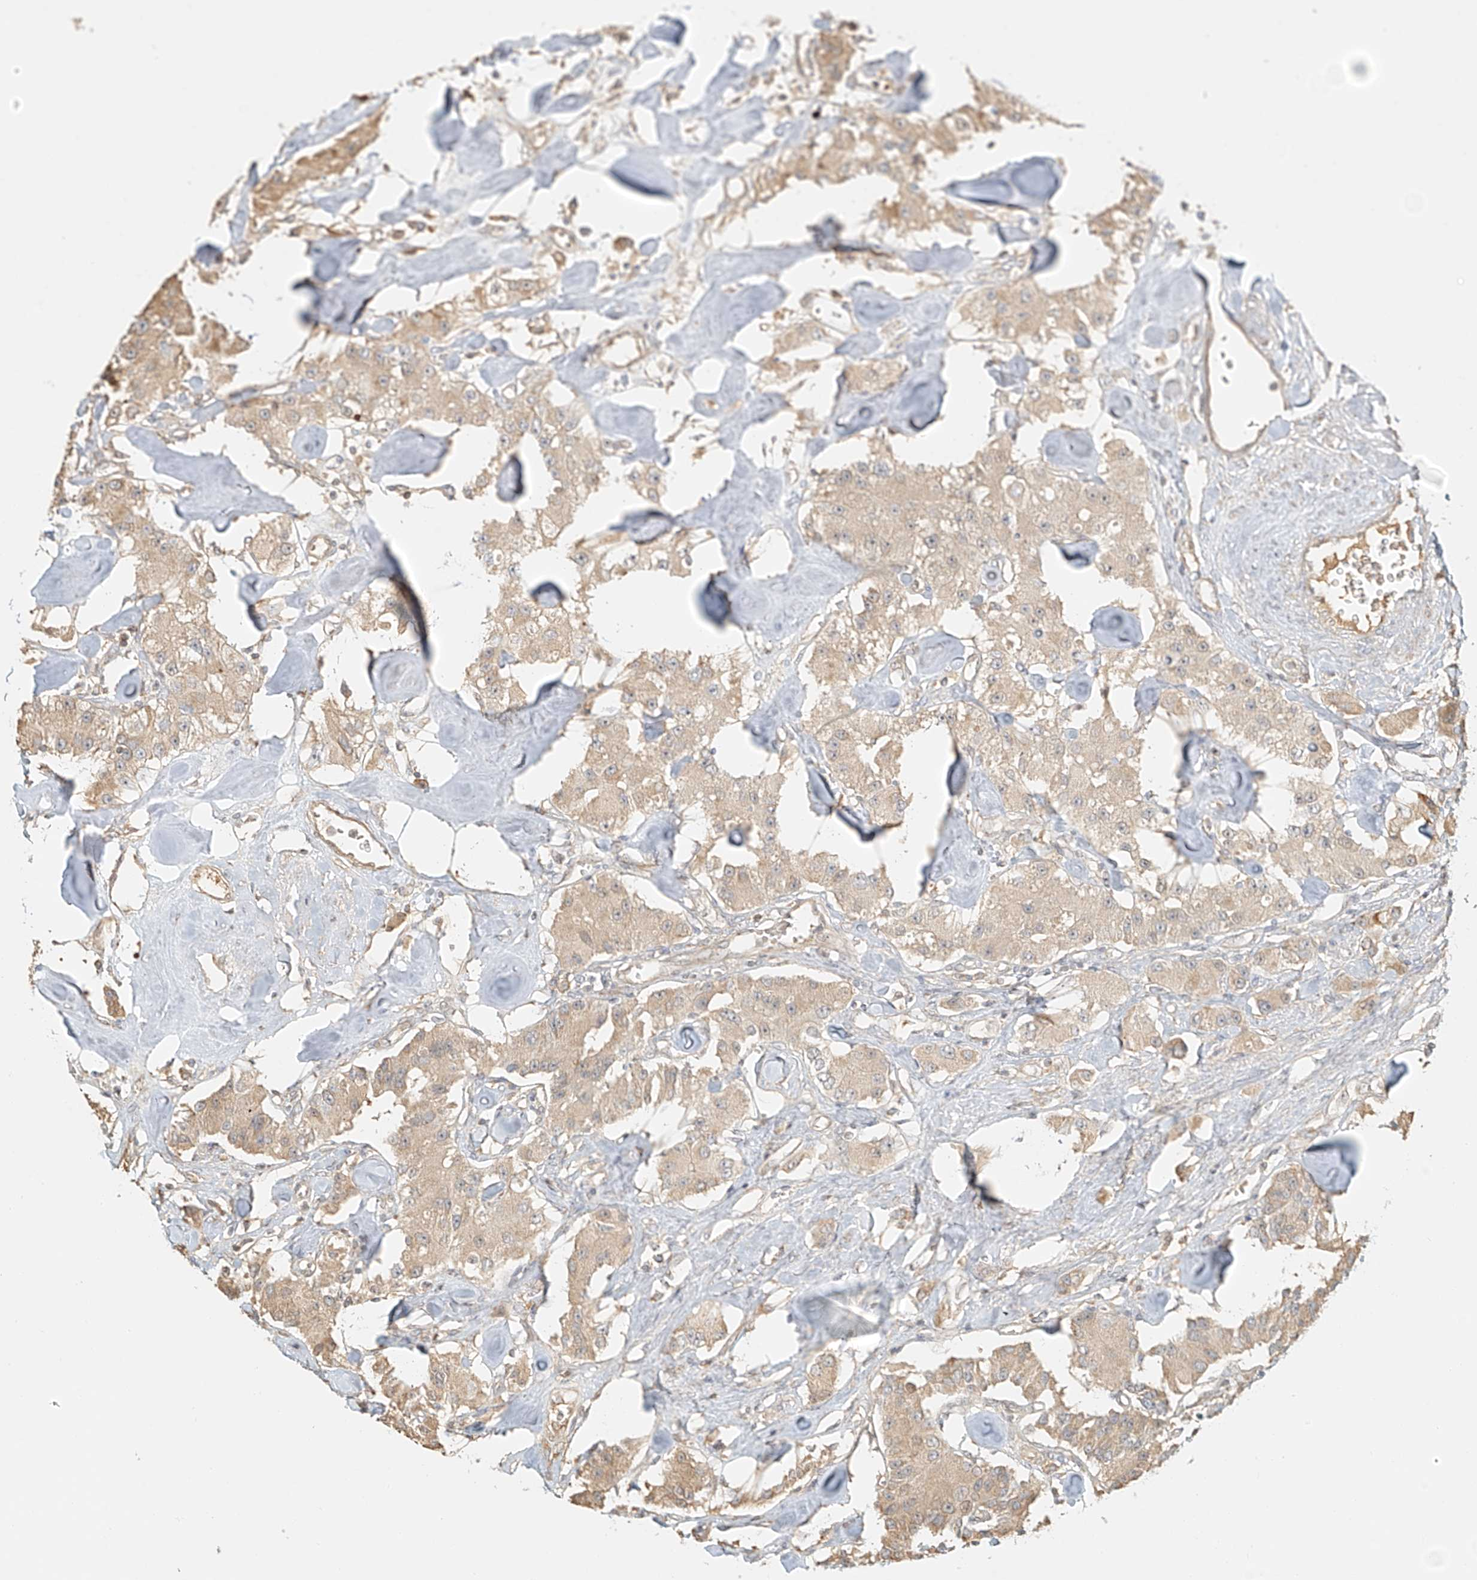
{"staining": {"intensity": "weak", "quantity": ">75%", "location": "cytoplasmic/membranous"}, "tissue": "carcinoid", "cell_type": "Tumor cells", "image_type": "cancer", "snomed": [{"axis": "morphology", "description": "Carcinoid, malignant, NOS"}, {"axis": "topography", "description": "Pancreas"}], "caption": "The immunohistochemical stain shows weak cytoplasmic/membranous expression in tumor cells of carcinoid (malignant) tissue.", "gene": "UPK1B", "patient": {"sex": "male", "age": 41}}